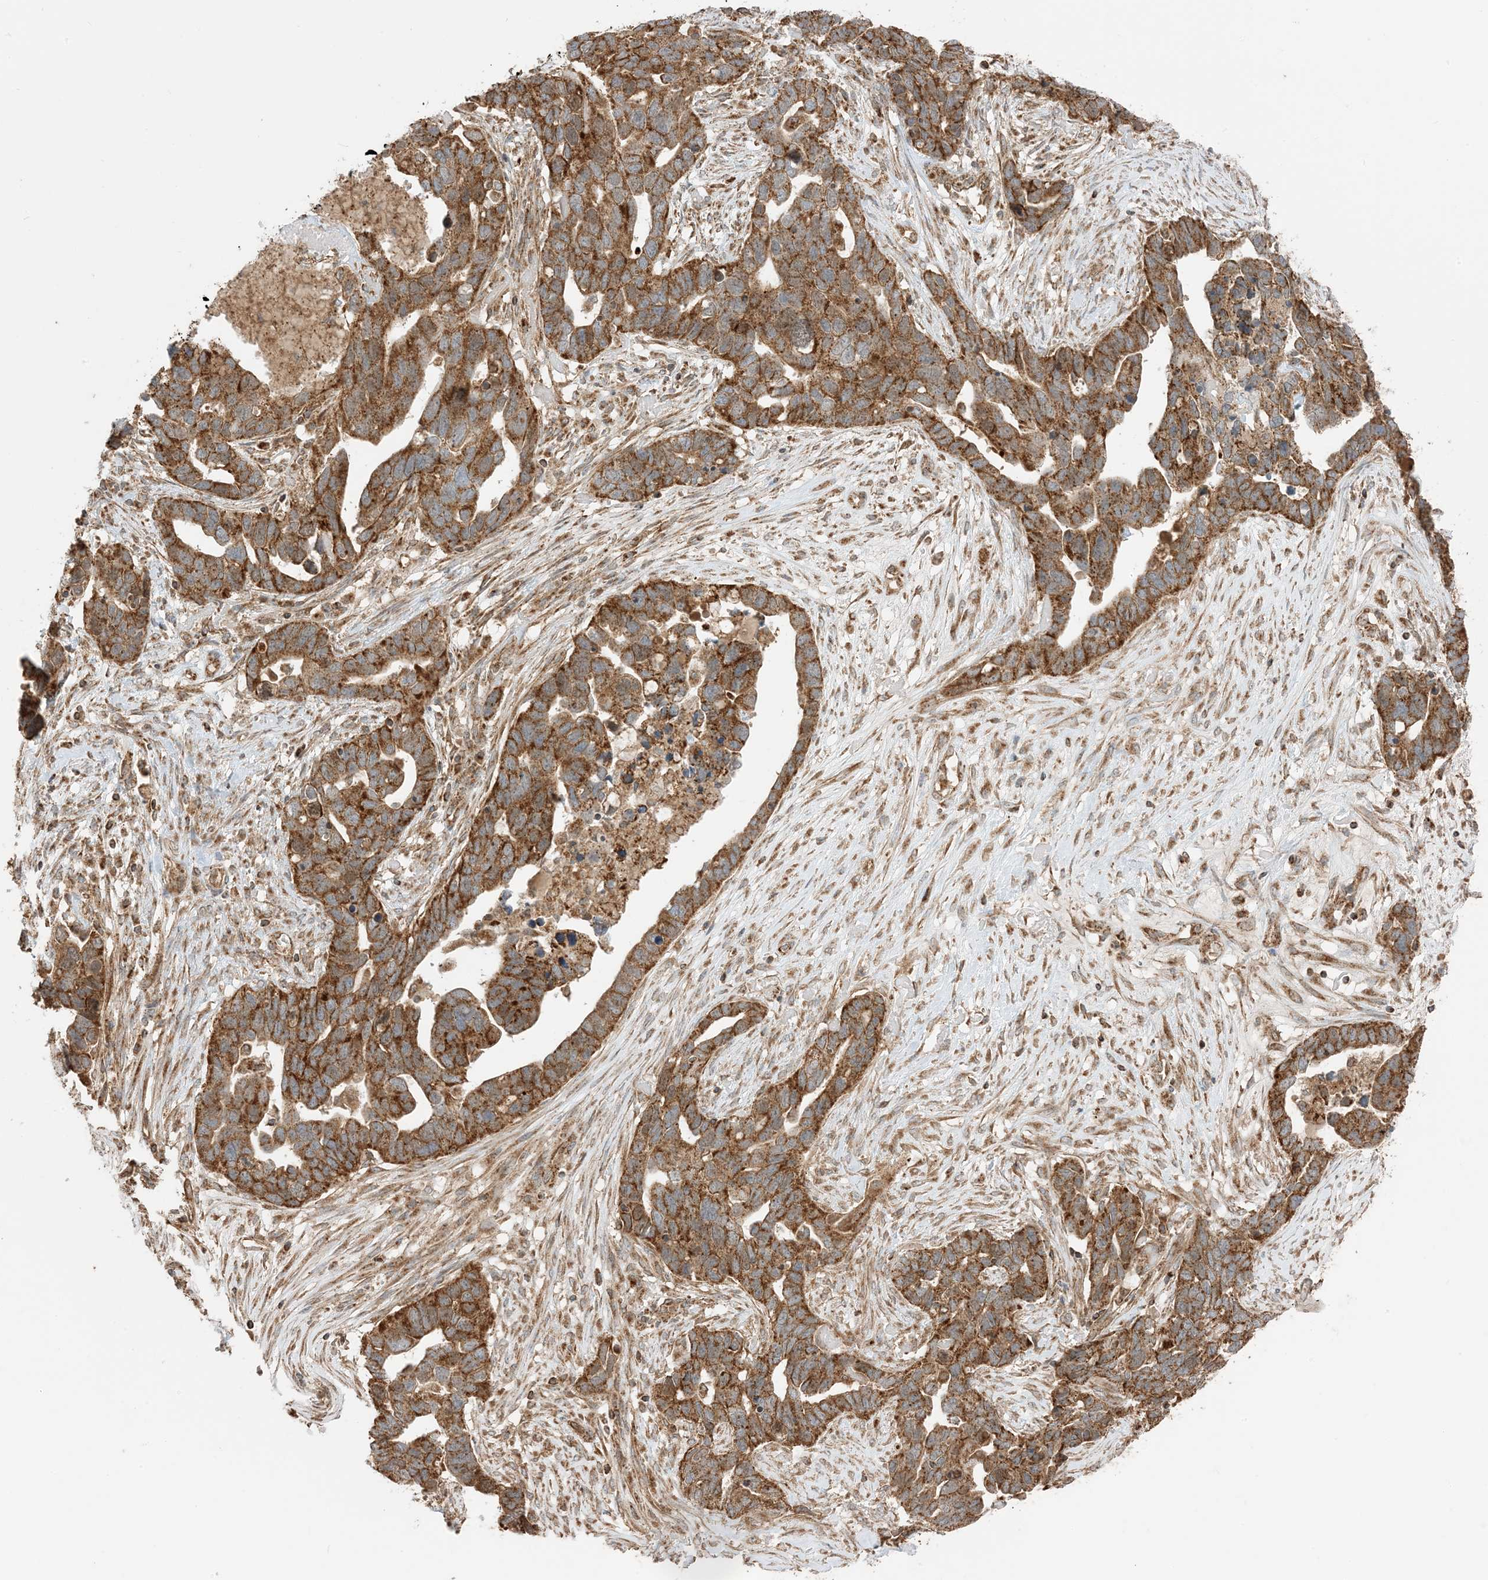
{"staining": {"intensity": "strong", "quantity": ">75%", "location": "cytoplasmic/membranous"}, "tissue": "ovarian cancer", "cell_type": "Tumor cells", "image_type": "cancer", "snomed": [{"axis": "morphology", "description": "Cystadenocarcinoma, serous, NOS"}, {"axis": "topography", "description": "Ovary"}], "caption": "Serous cystadenocarcinoma (ovarian) stained with IHC reveals strong cytoplasmic/membranous staining in approximately >75% of tumor cells.", "gene": "N4BP3", "patient": {"sex": "female", "age": 54}}